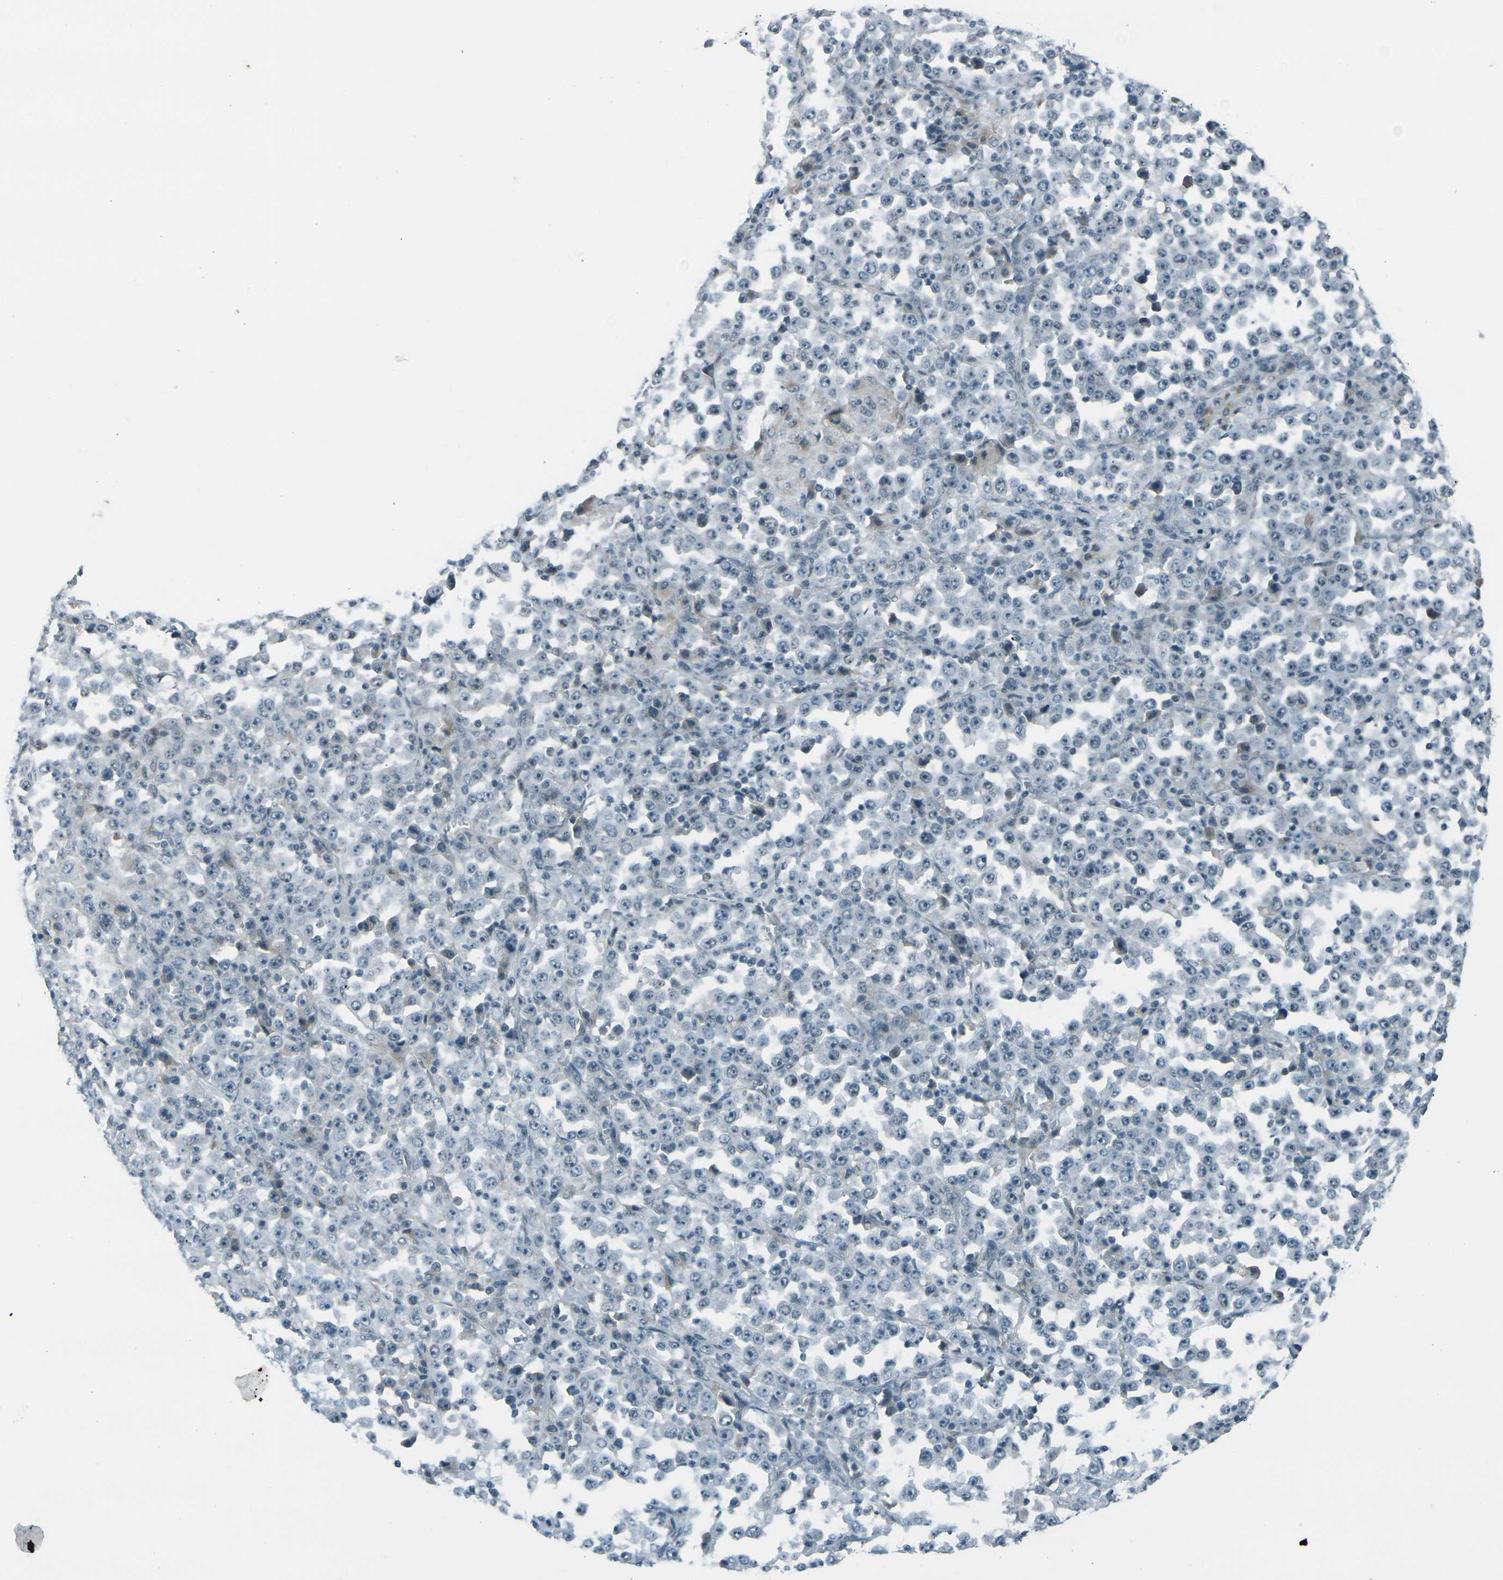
{"staining": {"intensity": "negative", "quantity": "none", "location": "none"}, "tissue": "stomach cancer", "cell_type": "Tumor cells", "image_type": "cancer", "snomed": [{"axis": "morphology", "description": "Normal tissue, NOS"}, {"axis": "morphology", "description": "Adenocarcinoma, NOS"}, {"axis": "topography", "description": "Stomach, upper"}, {"axis": "topography", "description": "Stomach"}], "caption": "The histopathology image demonstrates no significant positivity in tumor cells of stomach cancer (adenocarcinoma). Nuclei are stained in blue.", "gene": "GPR19", "patient": {"sex": "male", "age": 59}}